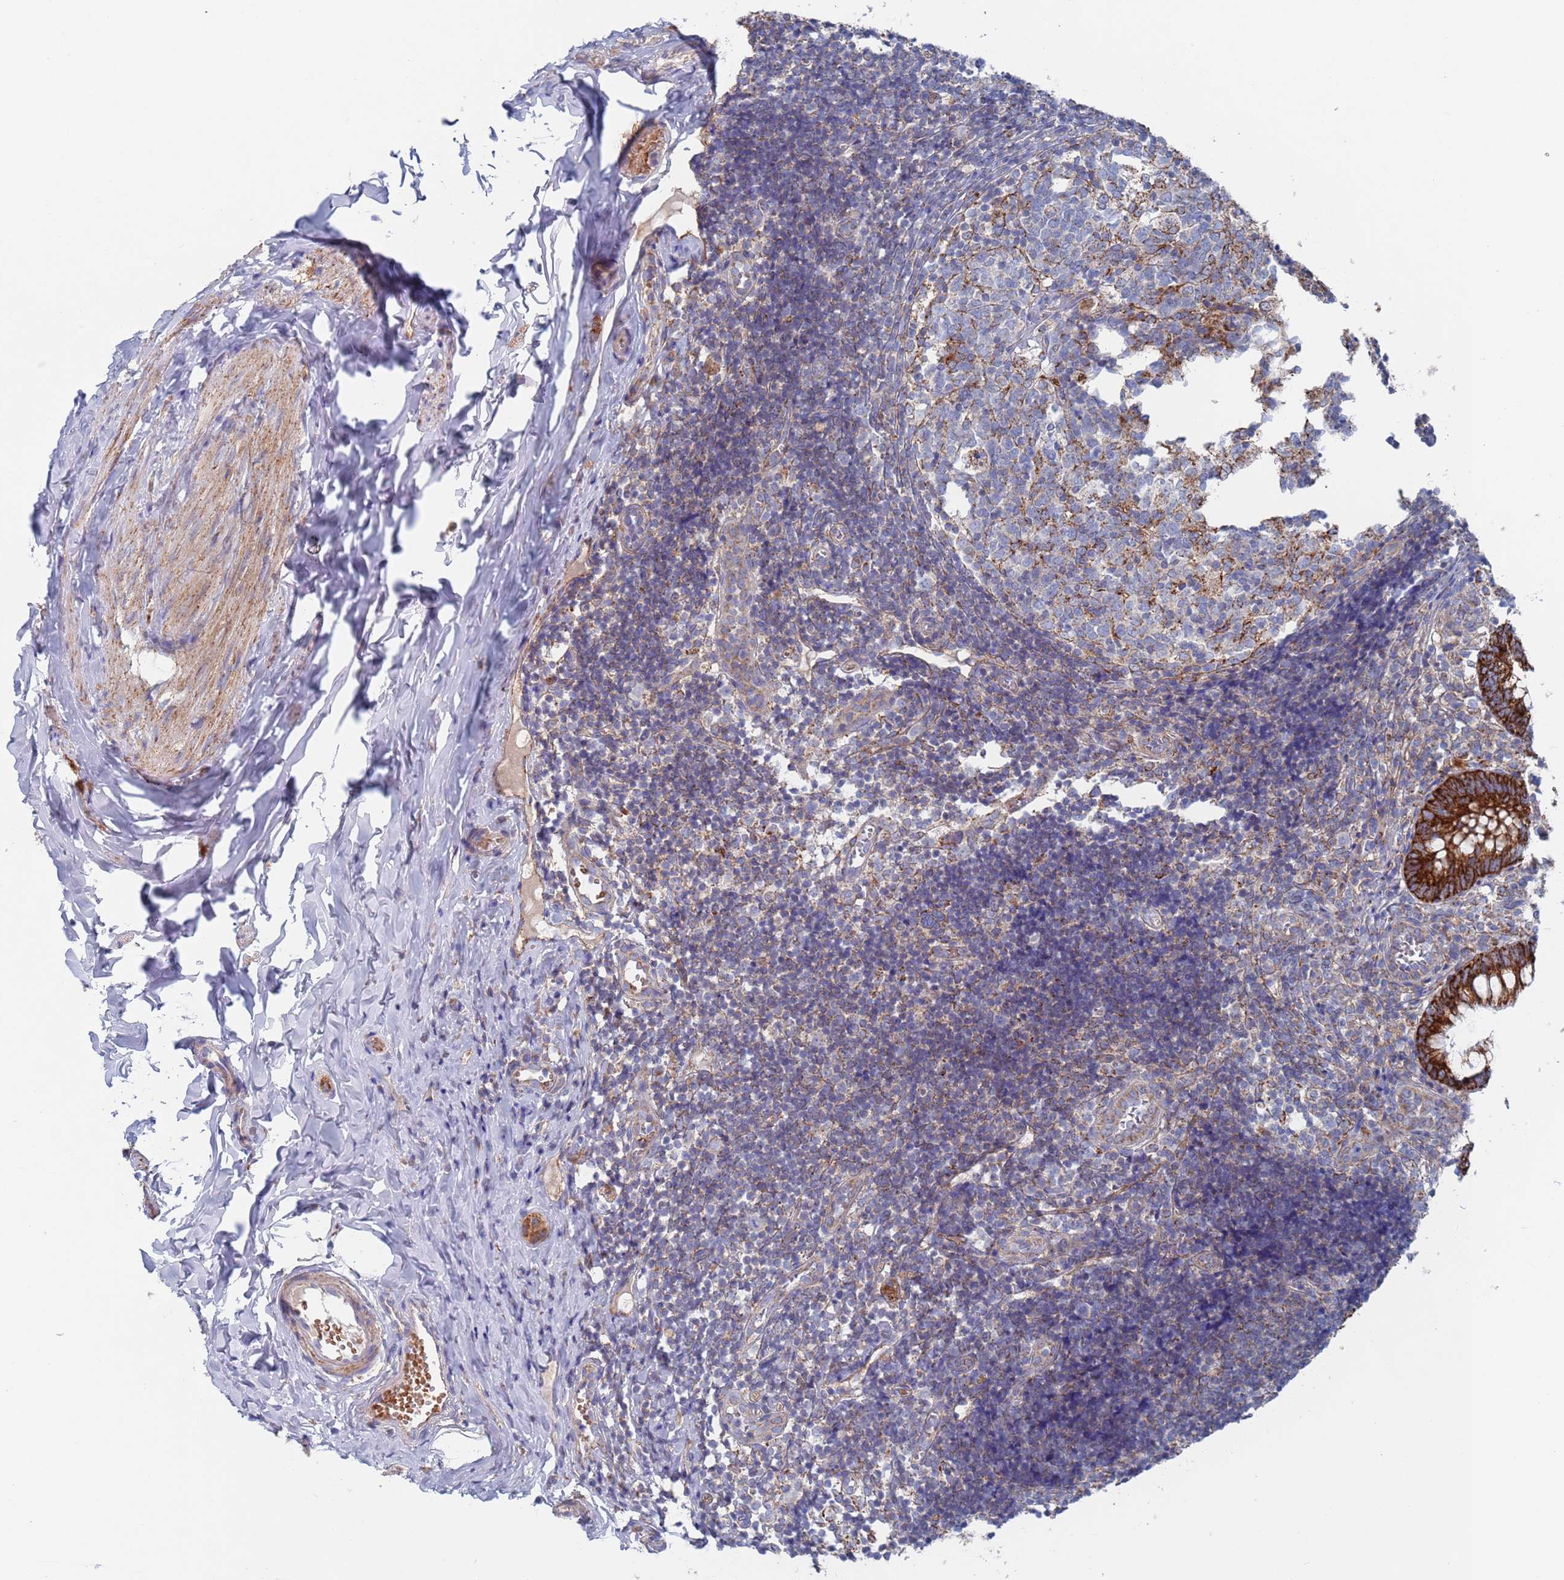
{"staining": {"intensity": "strong", "quantity": ">75%", "location": "cytoplasmic/membranous"}, "tissue": "appendix", "cell_type": "Glandular cells", "image_type": "normal", "snomed": [{"axis": "morphology", "description": "Normal tissue, NOS"}, {"axis": "topography", "description": "Appendix"}], "caption": "A high-resolution micrograph shows immunohistochemistry (IHC) staining of unremarkable appendix, which shows strong cytoplasmic/membranous positivity in approximately >75% of glandular cells. (Brightfield microscopy of DAB IHC at high magnification).", "gene": "CHCHD6", "patient": {"sex": "male", "age": 8}}